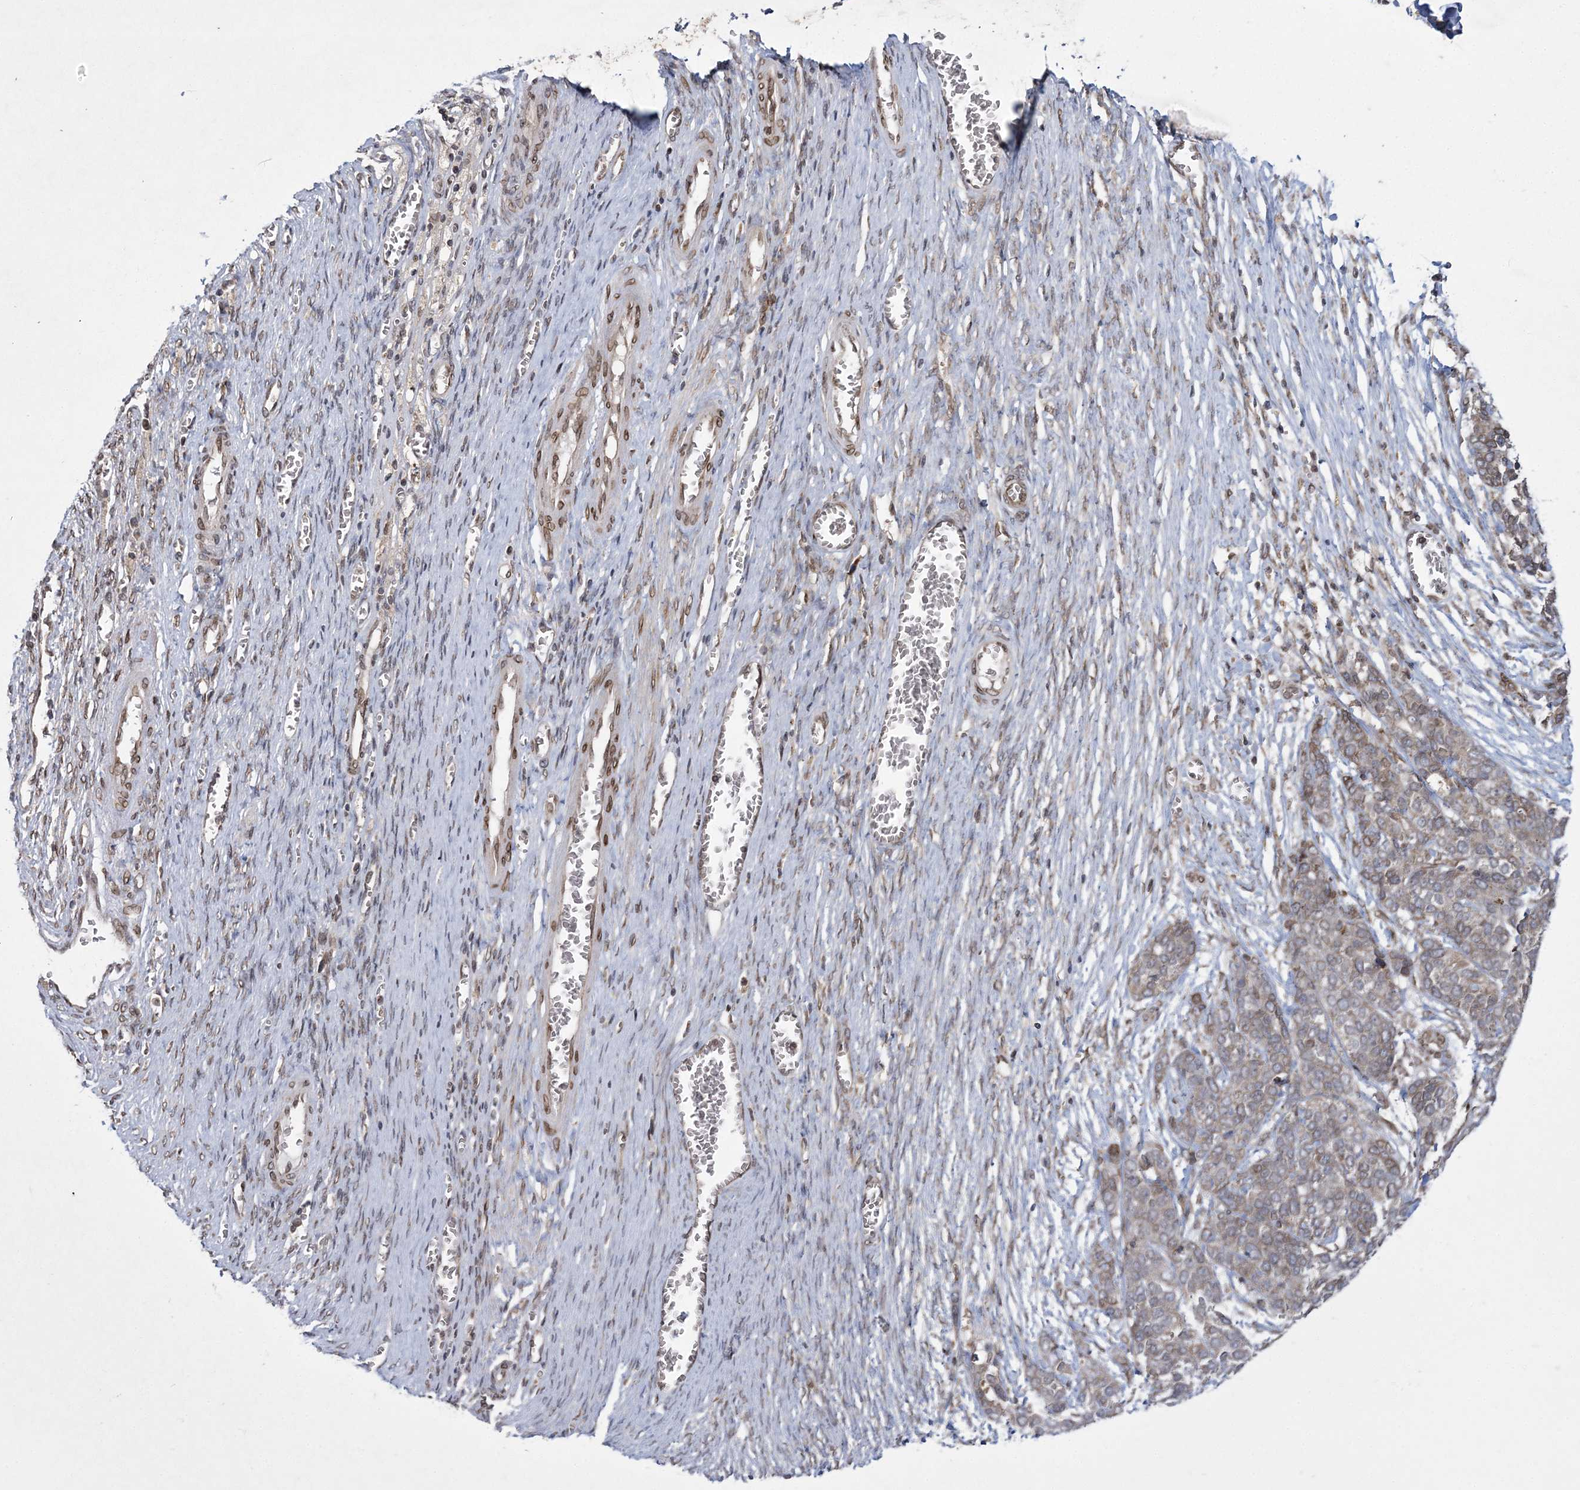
{"staining": {"intensity": "weak", "quantity": "<25%", "location": "cytoplasmic/membranous"}, "tissue": "ovarian cancer", "cell_type": "Tumor cells", "image_type": "cancer", "snomed": [{"axis": "morphology", "description": "Cystadenocarcinoma, serous, NOS"}, {"axis": "topography", "description": "Ovary"}], "caption": "IHC of human serous cystadenocarcinoma (ovarian) displays no positivity in tumor cells. Brightfield microscopy of IHC stained with DAB (brown) and hematoxylin (blue), captured at high magnification.", "gene": "DNAJC27", "patient": {"sex": "female", "age": 44}}